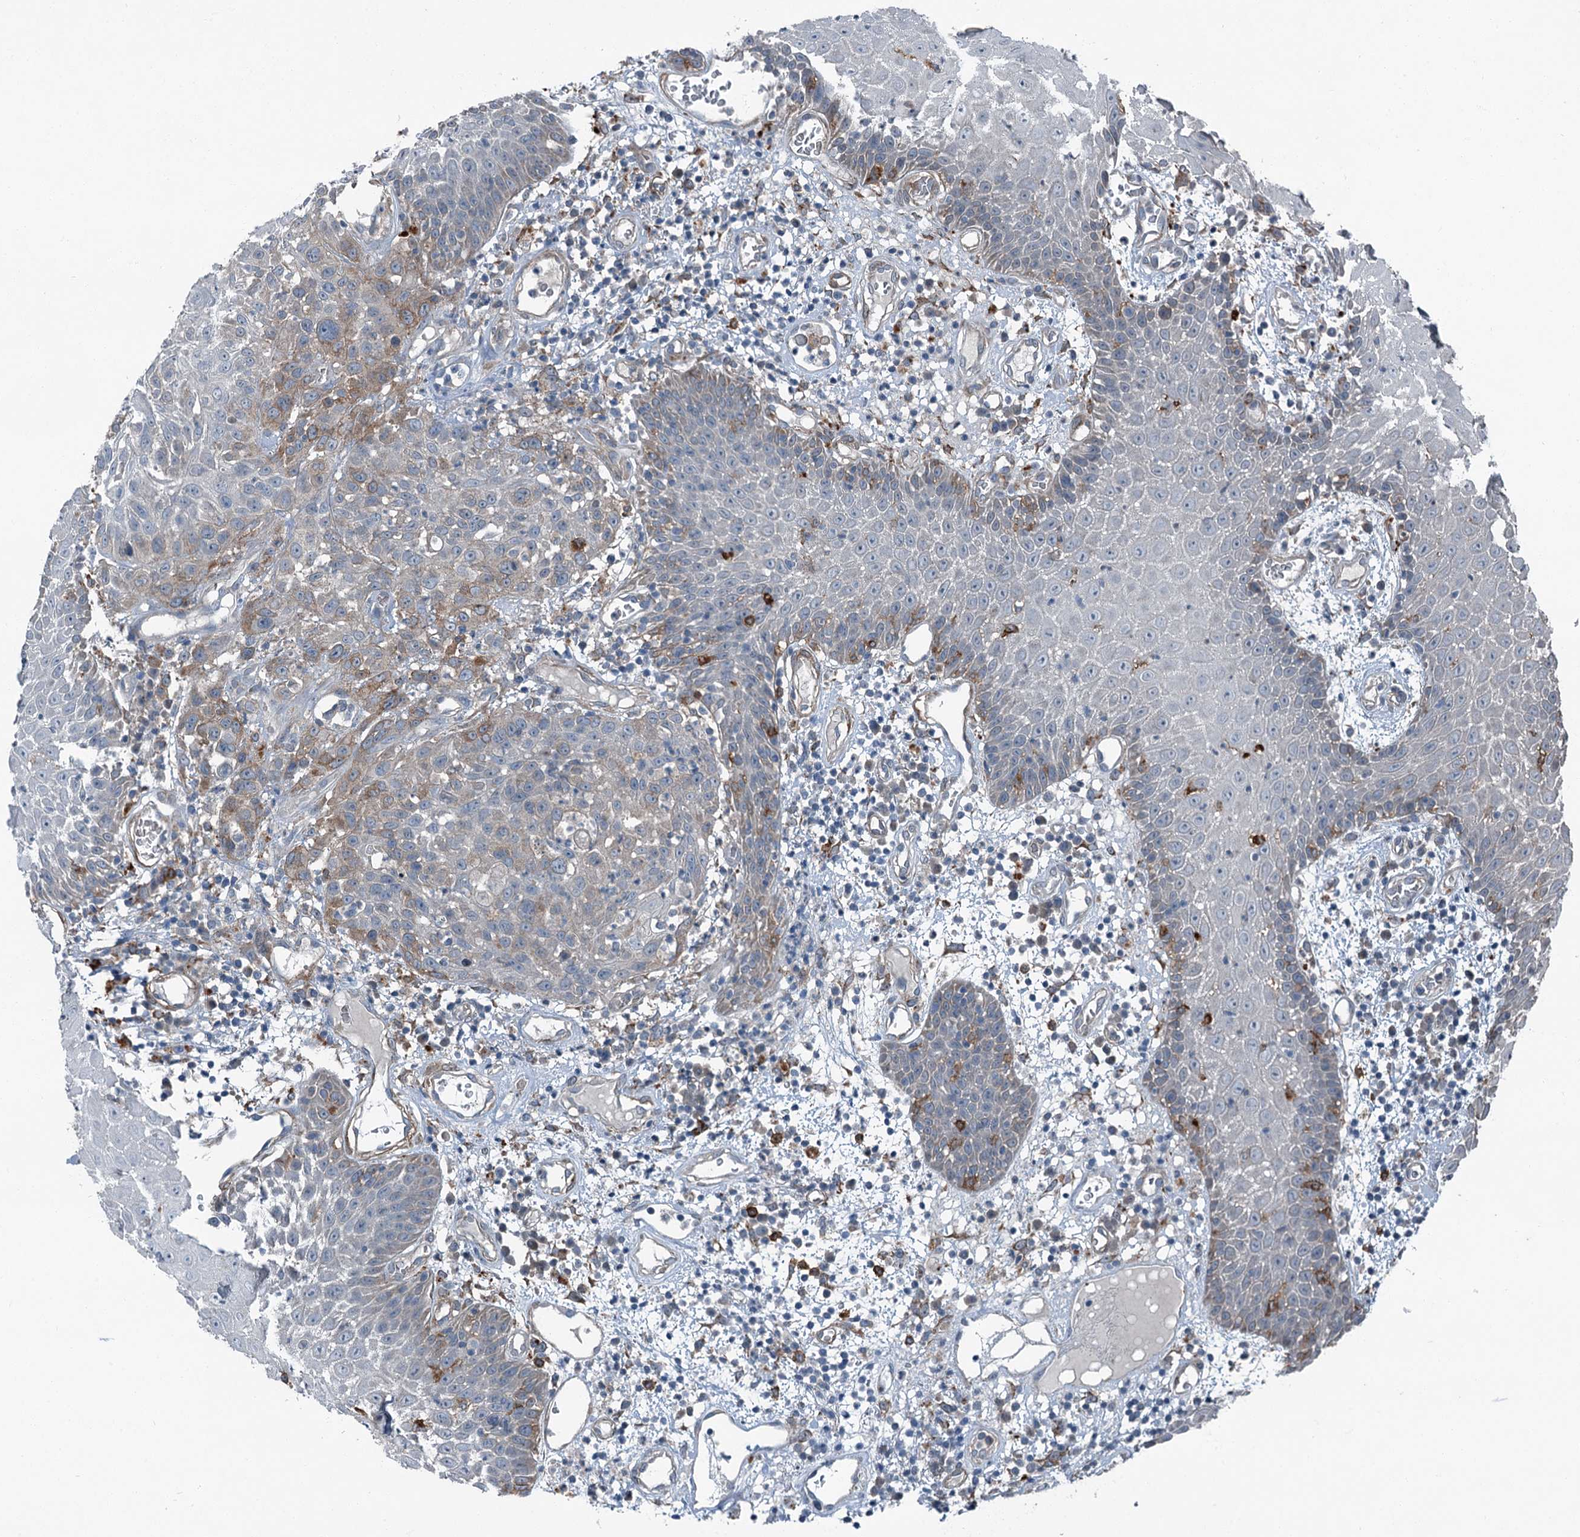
{"staining": {"intensity": "moderate", "quantity": "<25%", "location": "cytoplasmic/membranous"}, "tissue": "oral mucosa", "cell_type": "Squamous epithelial cells", "image_type": "normal", "snomed": [{"axis": "morphology", "description": "Normal tissue, NOS"}, {"axis": "topography", "description": "Skeletal muscle"}, {"axis": "topography", "description": "Oral tissue"}, {"axis": "topography", "description": "Salivary gland"}, {"axis": "topography", "description": "Peripheral nerve tissue"}], "caption": "Brown immunohistochemical staining in normal oral mucosa displays moderate cytoplasmic/membranous staining in approximately <25% of squamous epithelial cells.", "gene": "AXL", "patient": {"sex": "male", "age": 54}}